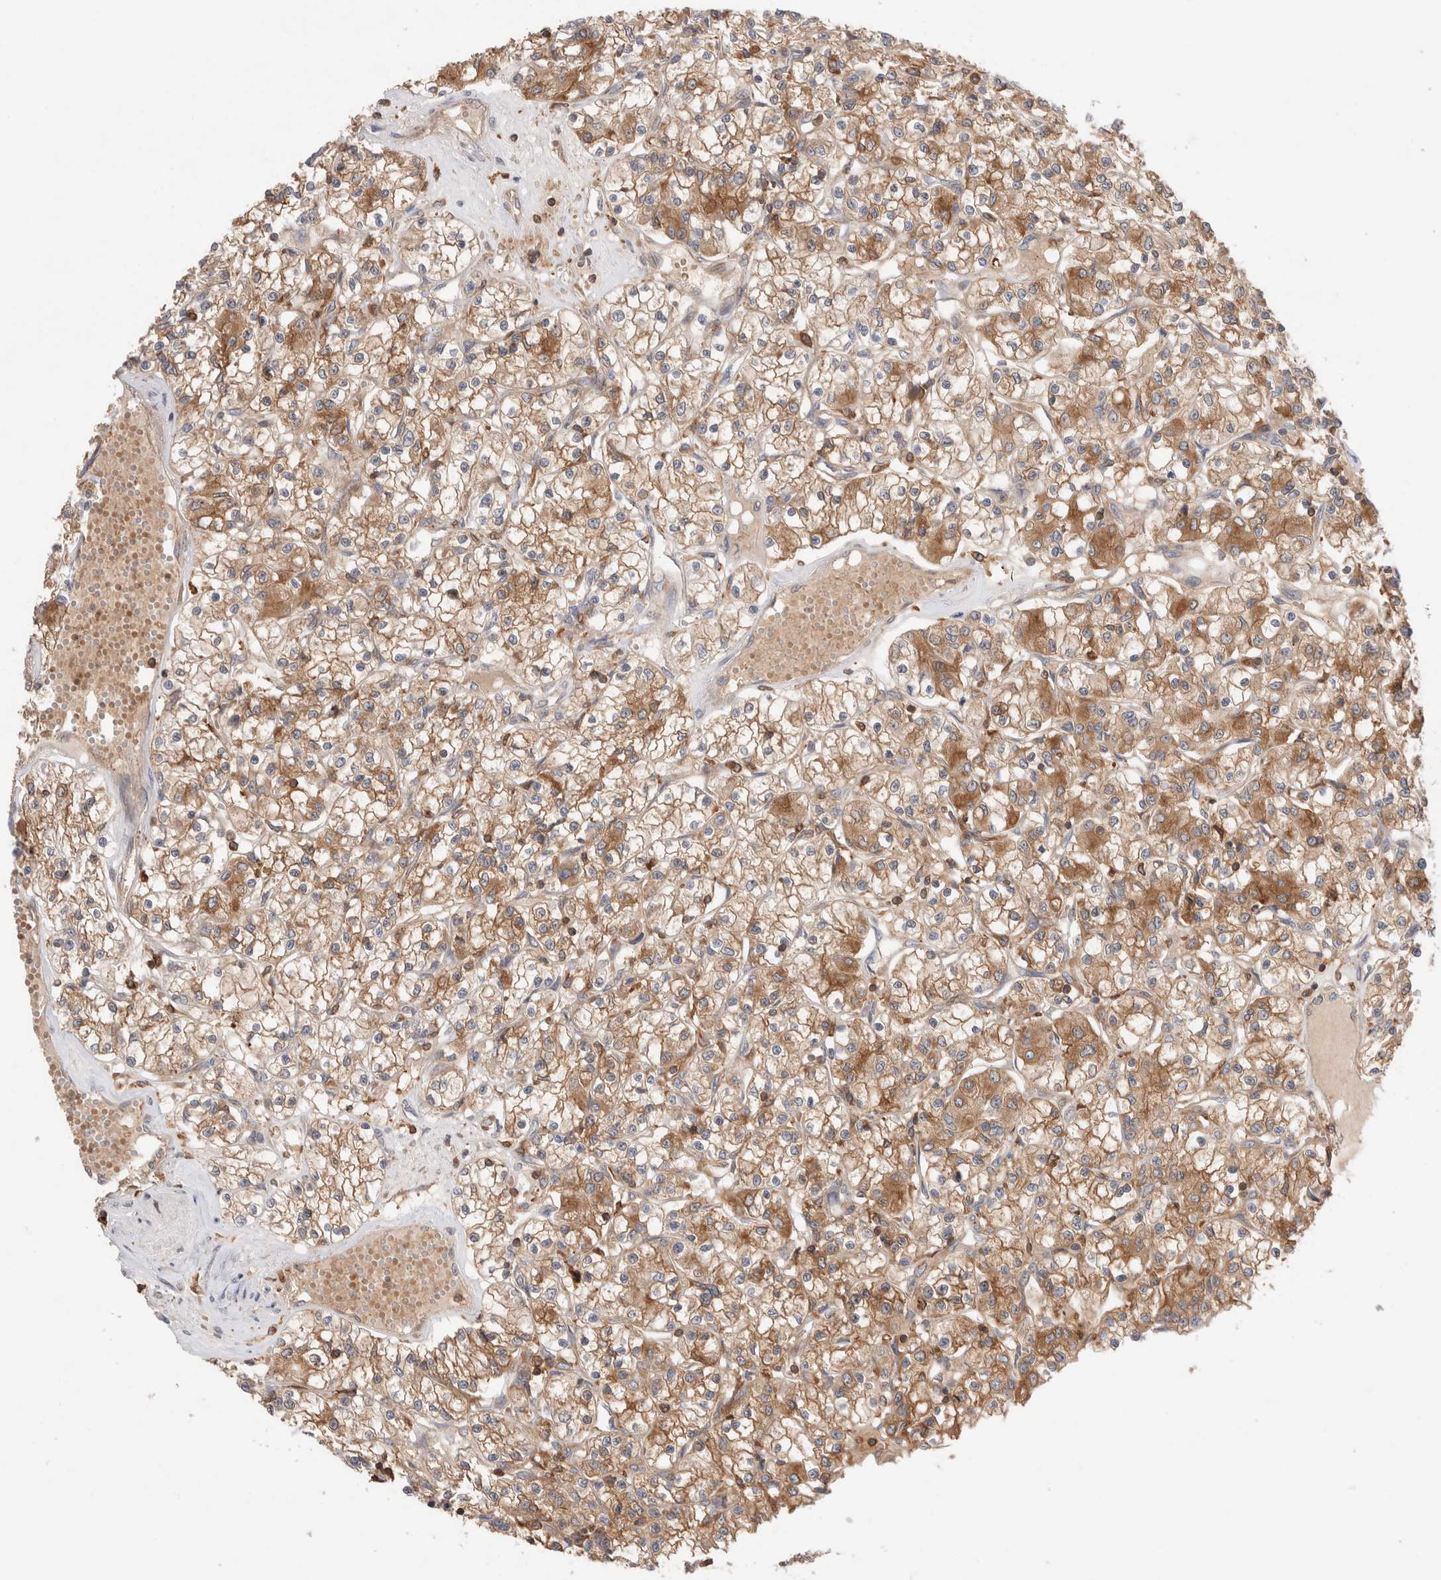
{"staining": {"intensity": "strong", "quantity": ">75%", "location": "cytoplasmic/membranous"}, "tissue": "renal cancer", "cell_type": "Tumor cells", "image_type": "cancer", "snomed": [{"axis": "morphology", "description": "Adenocarcinoma, NOS"}, {"axis": "topography", "description": "Kidney"}], "caption": "Immunohistochemistry (IHC) photomicrograph of renal adenocarcinoma stained for a protein (brown), which displays high levels of strong cytoplasmic/membranous expression in approximately >75% of tumor cells.", "gene": "KLHL14", "patient": {"sex": "female", "age": 59}}